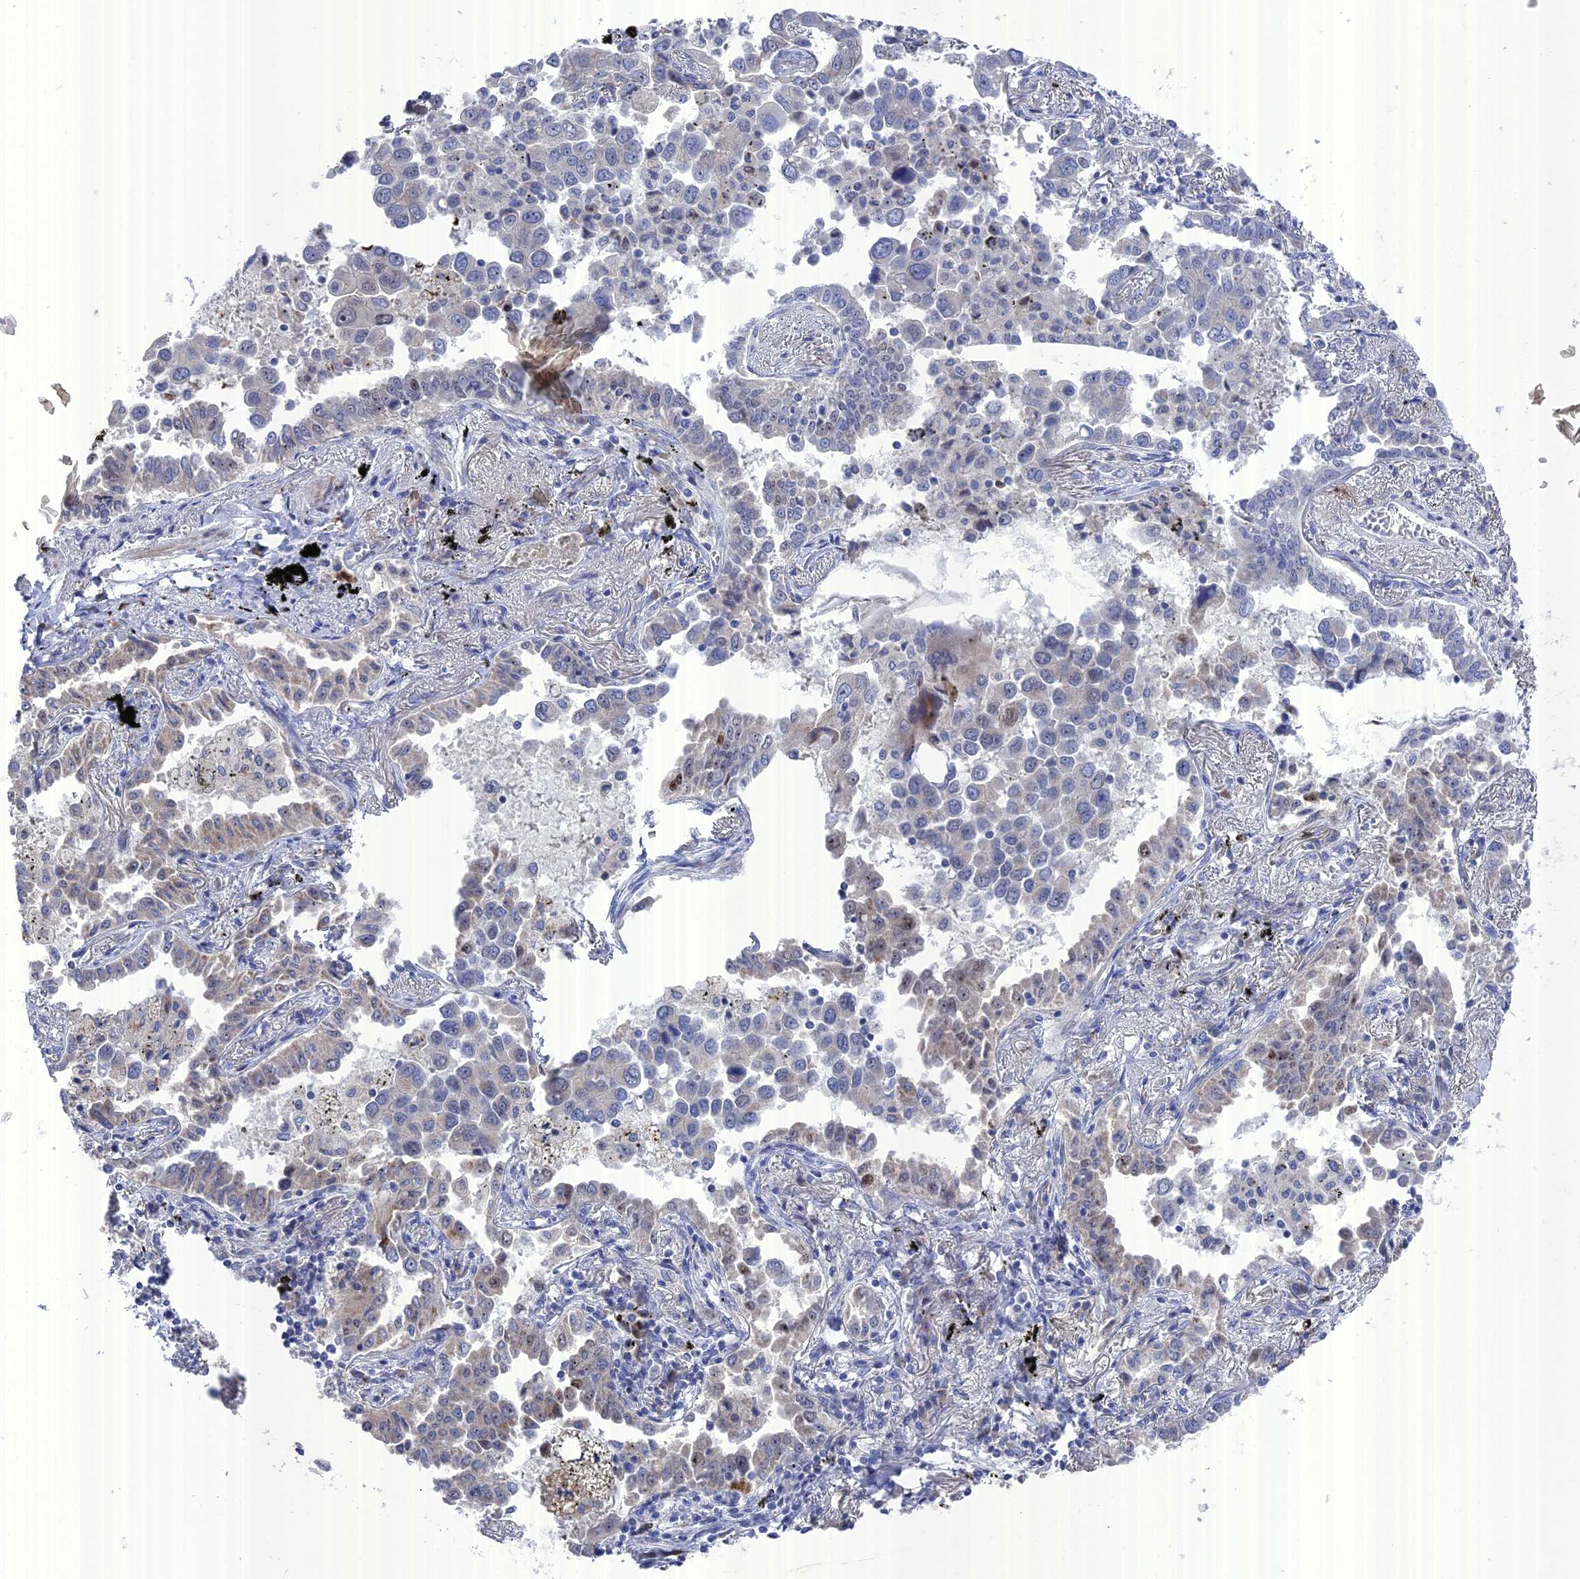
{"staining": {"intensity": "negative", "quantity": "none", "location": "none"}, "tissue": "lung cancer", "cell_type": "Tumor cells", "image_type": "cancer", "snomed": [{"axis": "morphology", "description": "Adenocarcinoma, NOS"}, {"axis": "topography", "description": "Lung"}], "caption": "Tumor cells are negative for brown protein staining in lung cancer (adenocarcinoma). (Immunohistochemistry, brightfield microscopy, high magnification).", "gene": "TMEM161A", "patient": {"sex": "male", "age": 67}}